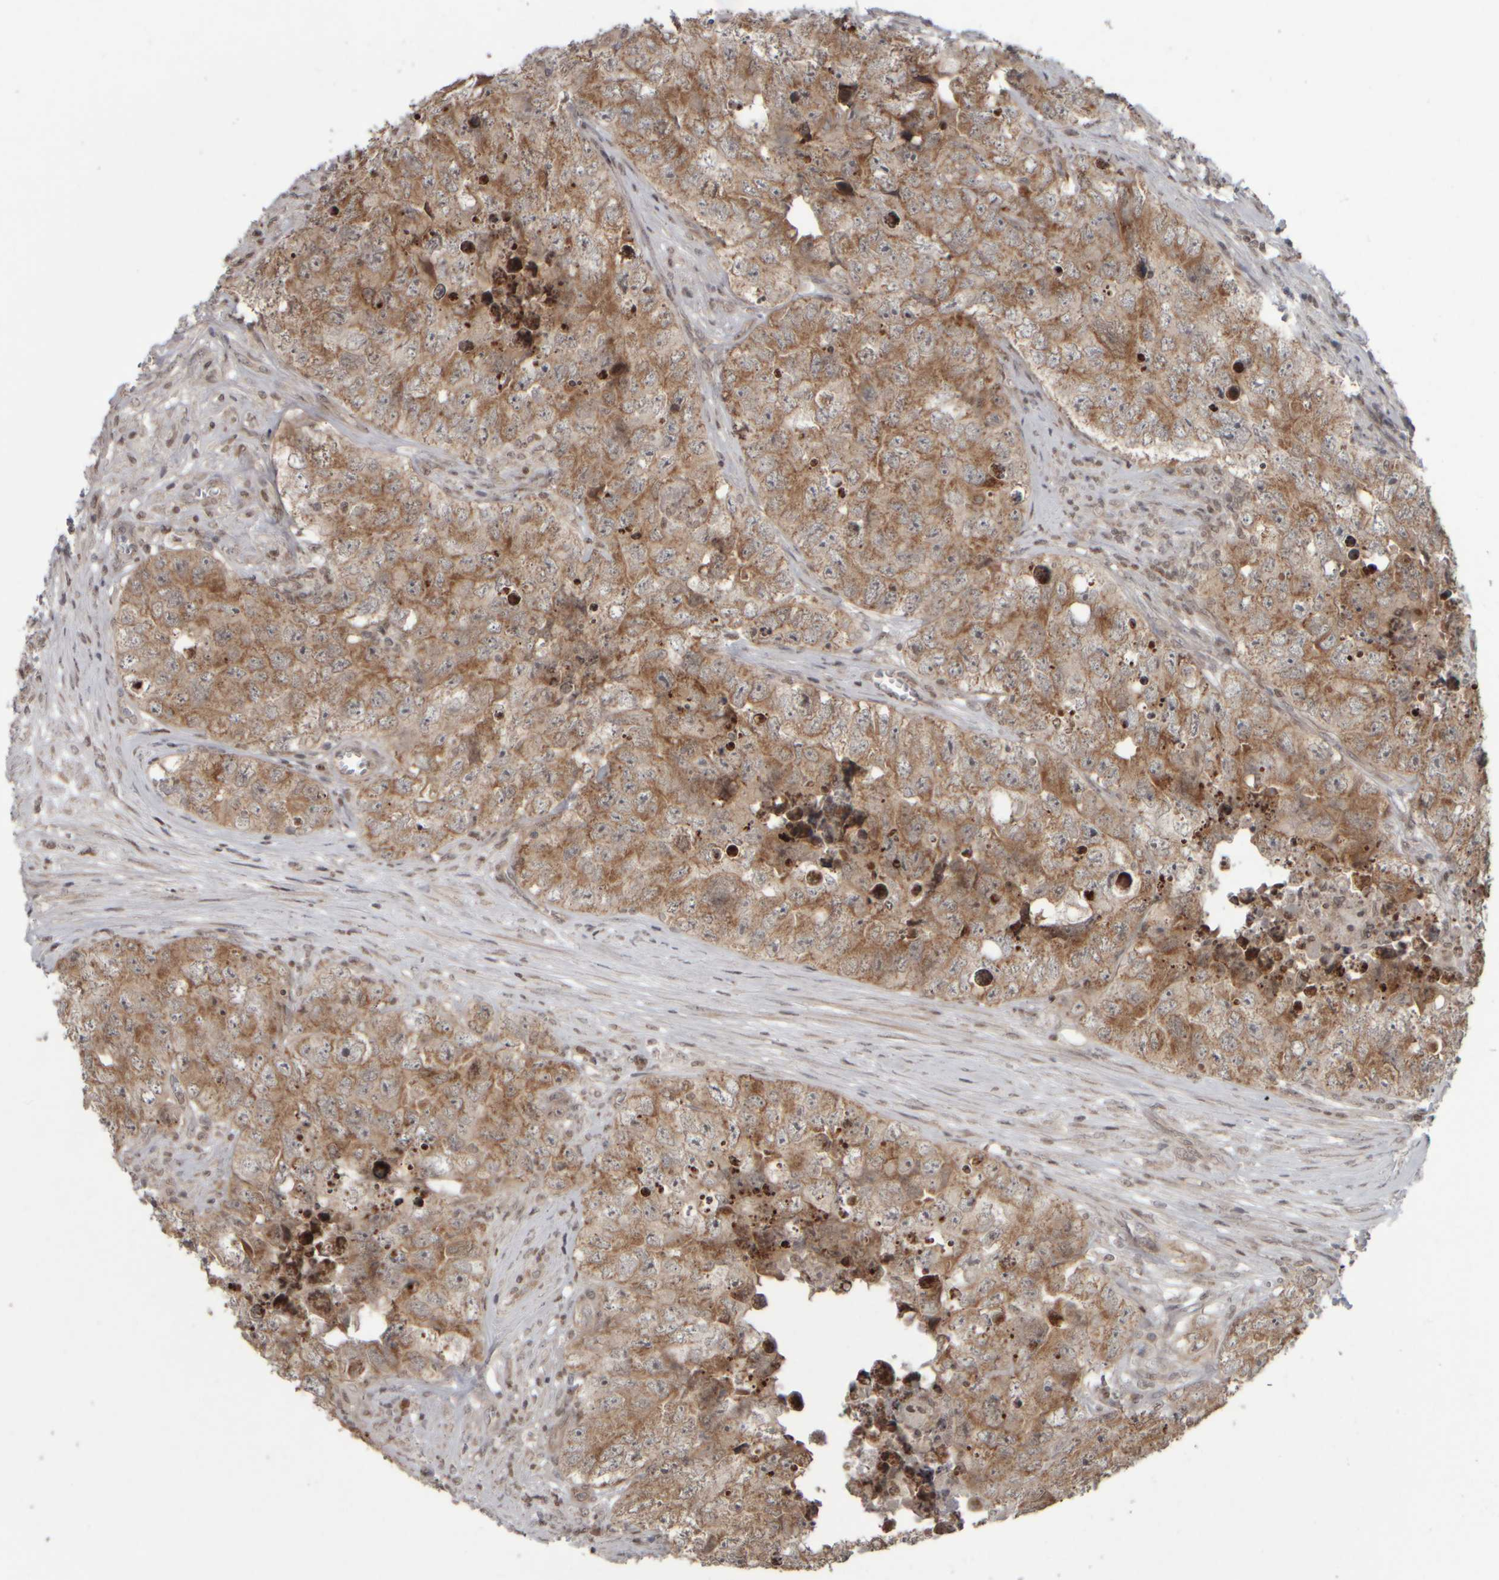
{"staining": {"intensity": "moderate", "quantity": ">75%", "location": "cytoplasmic/membranous"}, "tissue": "testis cancer", "cell_type": "Tumor cells", "image_type": "cancer", "snomed": [{"axis": "morphology", "description": "Seminoma, NOS"}, {"axis": "morphology", "description": "Carcinoma, Embryonal, NOS"}, {"axis": "topography", "description": "Testis"}], "caption": "High-magnification brightfield microscopy of testis cancer stained with DAB (3,3'-diaminobenzidine) (brown) and counterstained with hematoxylin (blue). tumor cells exhibit moderate cytoplasmic/membranous expression is identified in about>75% of cells. (Stains: DAB (3,3'-diaminobenzidine) in brown, nuclei in blue, Microscopy: brightfield microscopy at high magnification).", "gene": "CWC27", "patient": {"sex": "male", "age": 43}}